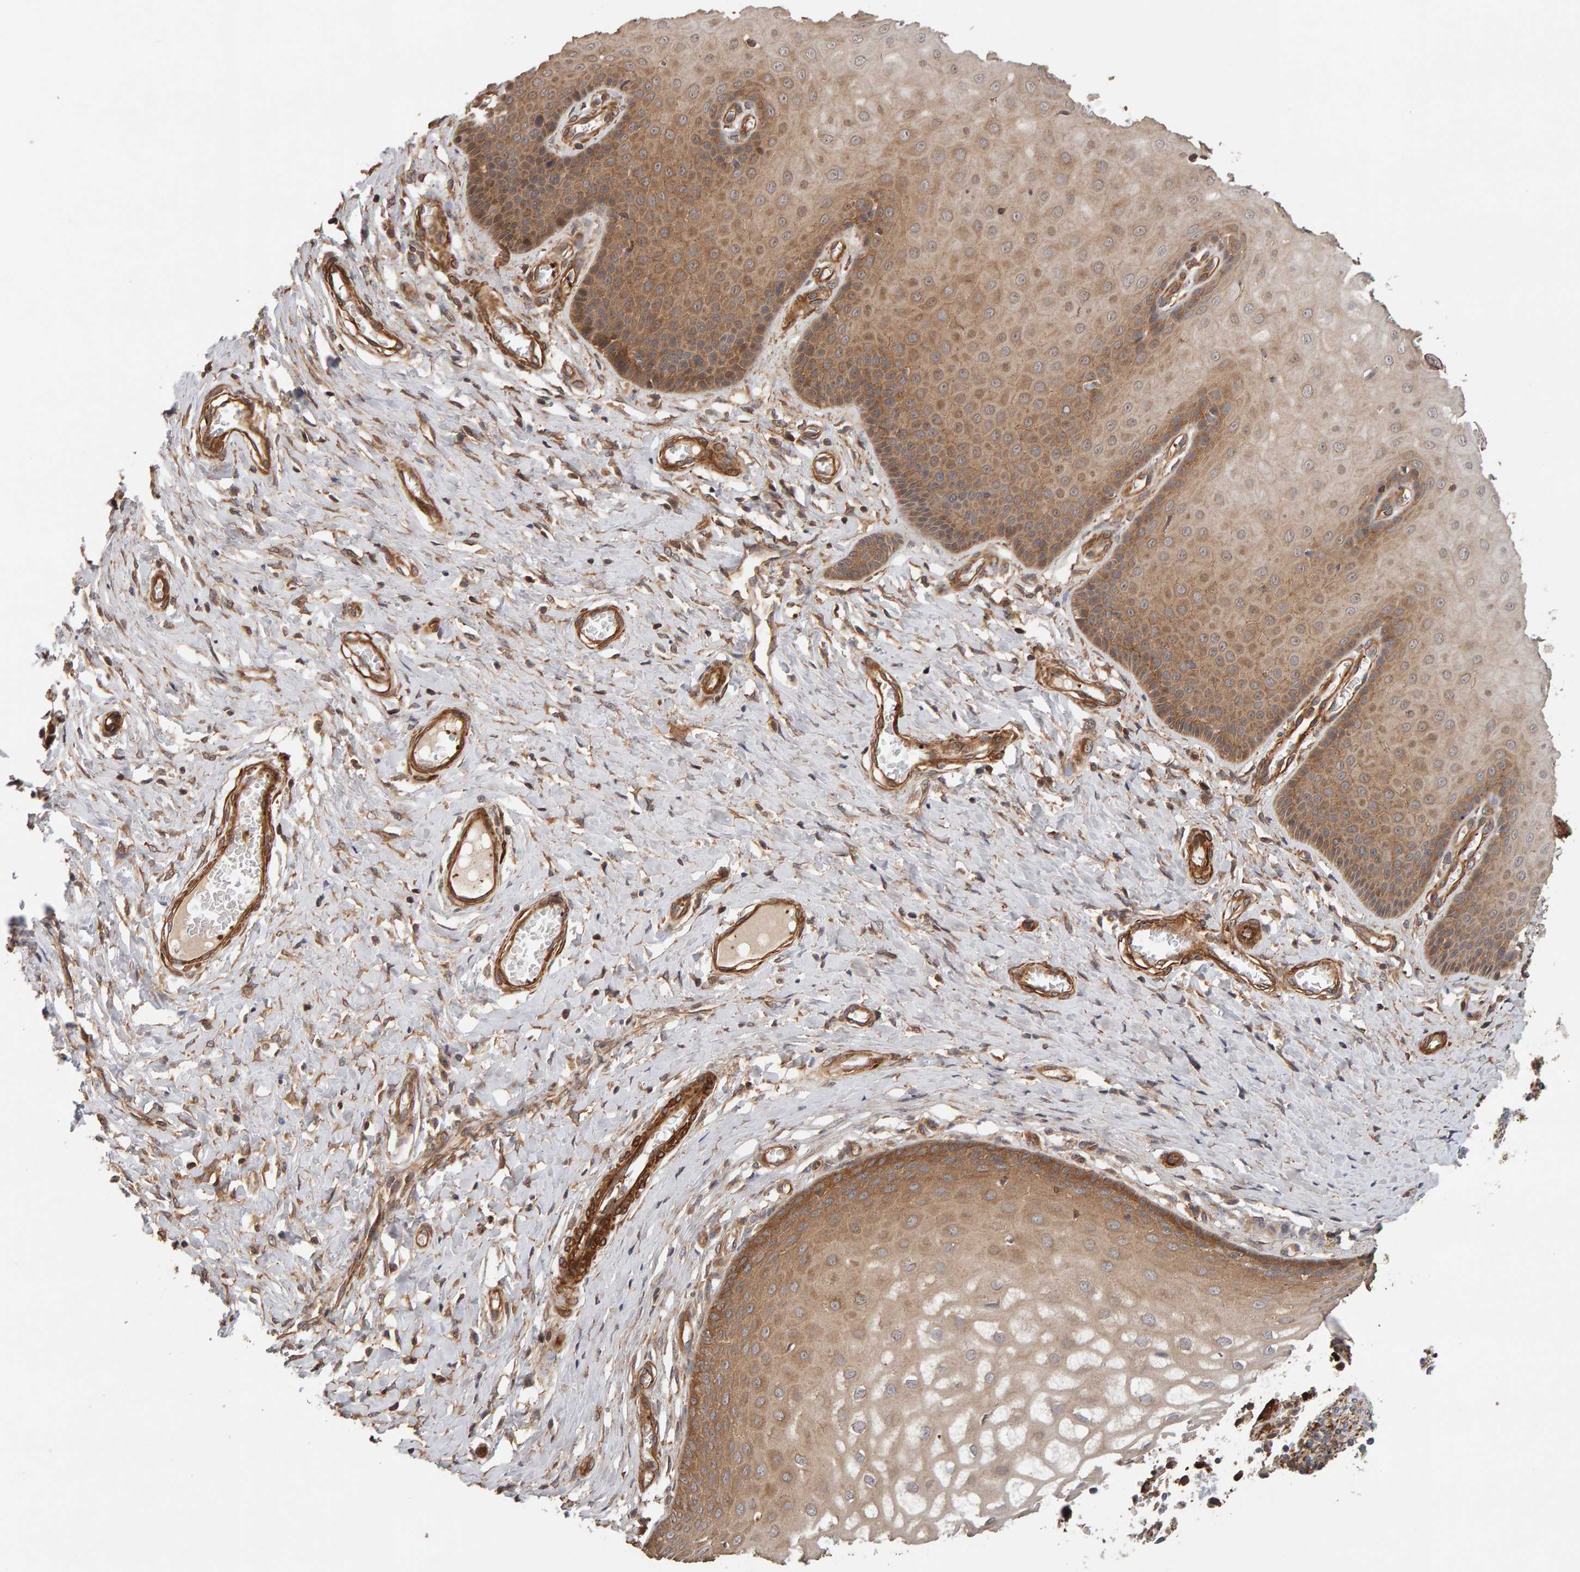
{"staining": {"intensity": "moderate", "quantity": ">75%", "location": "cytoplasmic/membranous"}, "tissue": "cervix", "cell_type": "Squamous epithelial cells", "image_type": "normal", "snomed": [{"axis": "morphology", "description": "Normal tissue, NOS"}, {"axis": "topography", "description": "Cervix"}], "caption": "Immunohistochemical staining of unremarkable cervix reveals moderate cytoplasmic/membranous protein positivity in about >75% of squamous epithelial cells.", "gene": "SYNRG", "patient": {"sex": "female", "age": 55}}